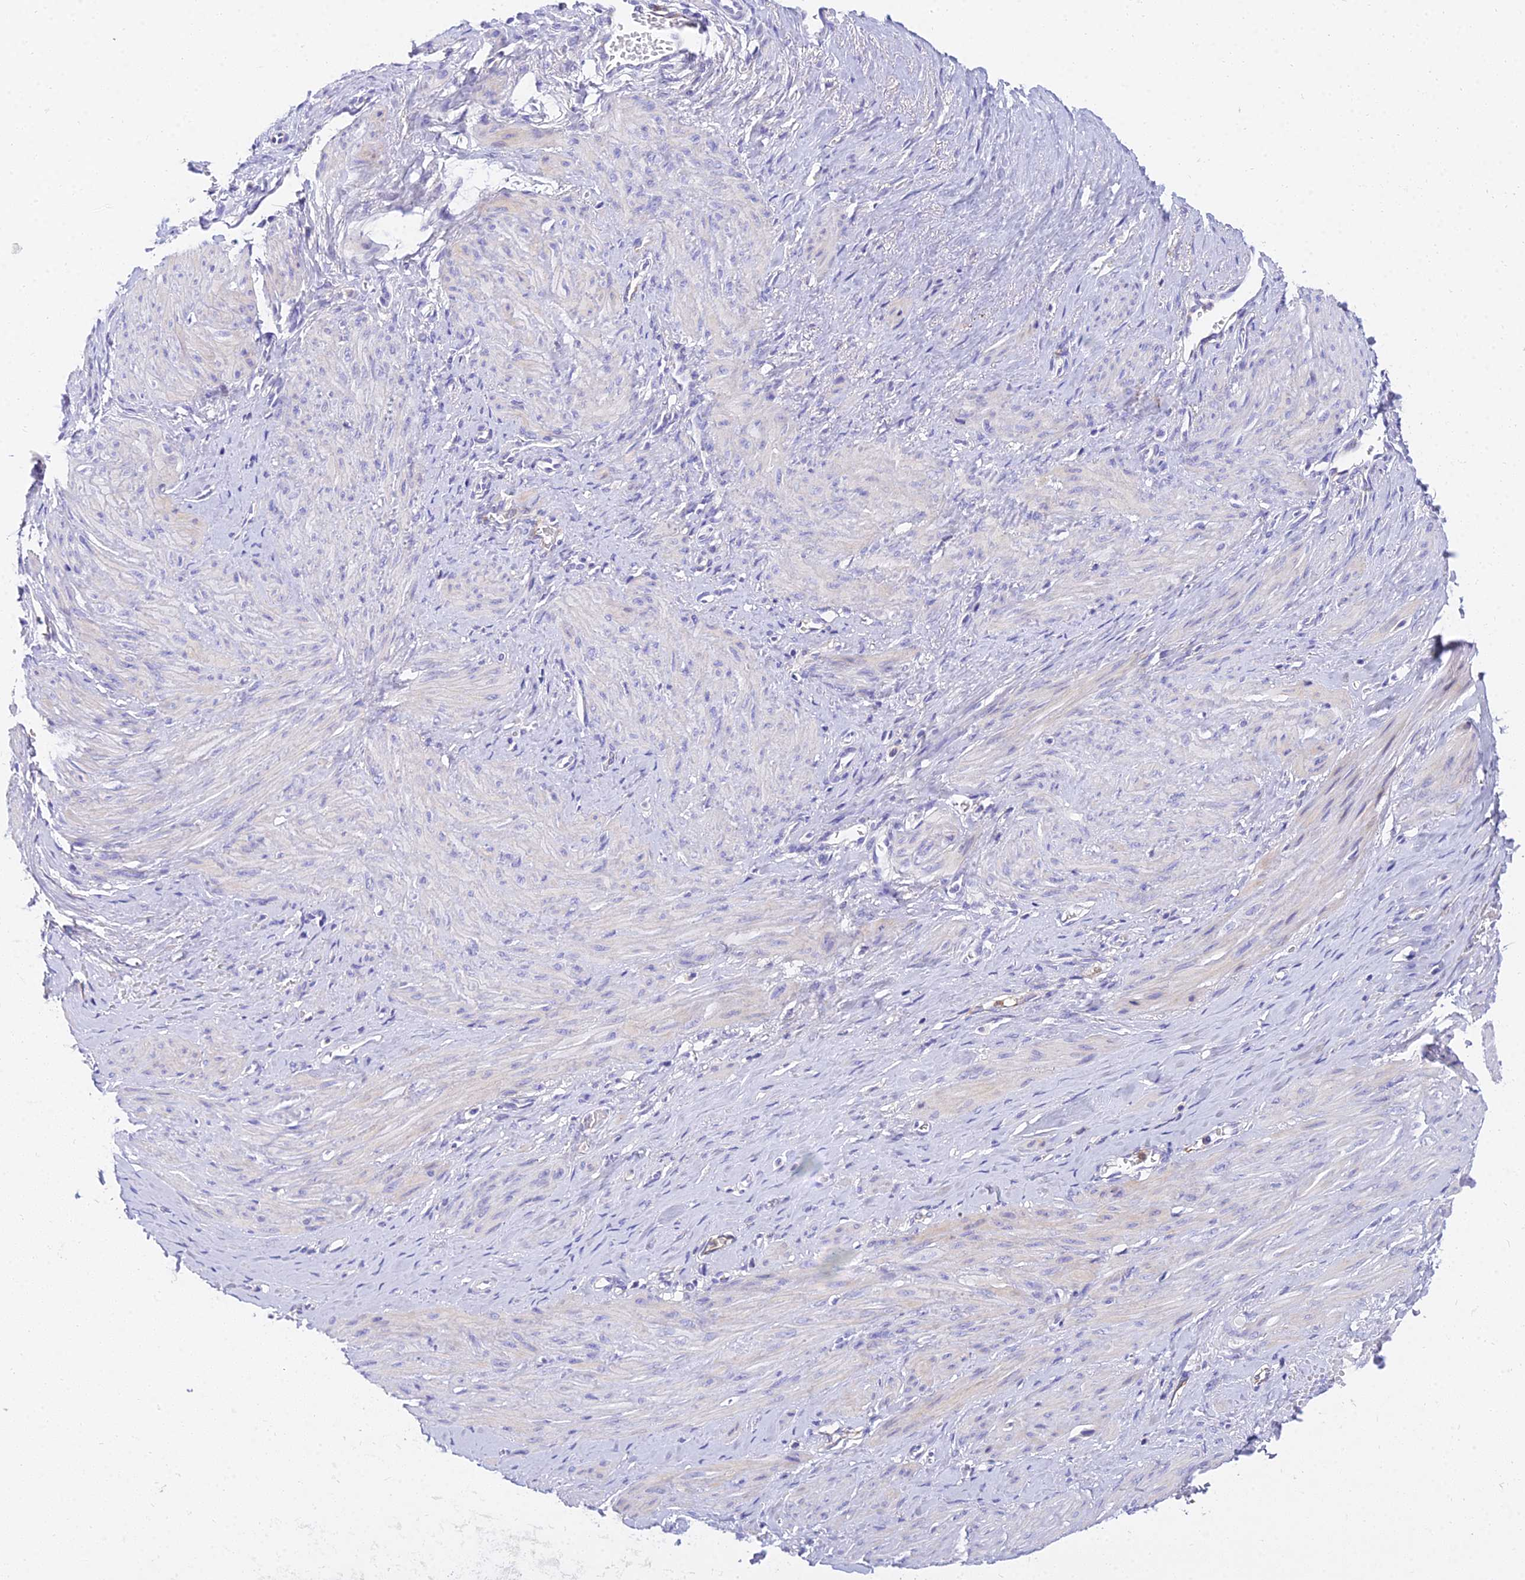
{"staining": {"intensity": "negative", "quantity": "none", "location": "none"}, "tissue": "smooth muscle", "cell_type": "Smooth muscle cells", "image_type": "normal", "snomed": [{"axis": "morphology", "description": "Normal tissue, NOS"}, {"axis": "topography", "description": "Endometrium"}], "caption": "Immunohistochemistry (IHC) of unremarkable human smooth muscle displays no positivity in smooth muscle cells. The staining was performed using DAB (3,3'-diaminobenzidine) to visualize the protein expression in brown, while the nuclei were stained in blue with hematoxylin (Magnification: 20x).", "gene": "VWC2L", "patient": {"sex": "female", "age": 33}}